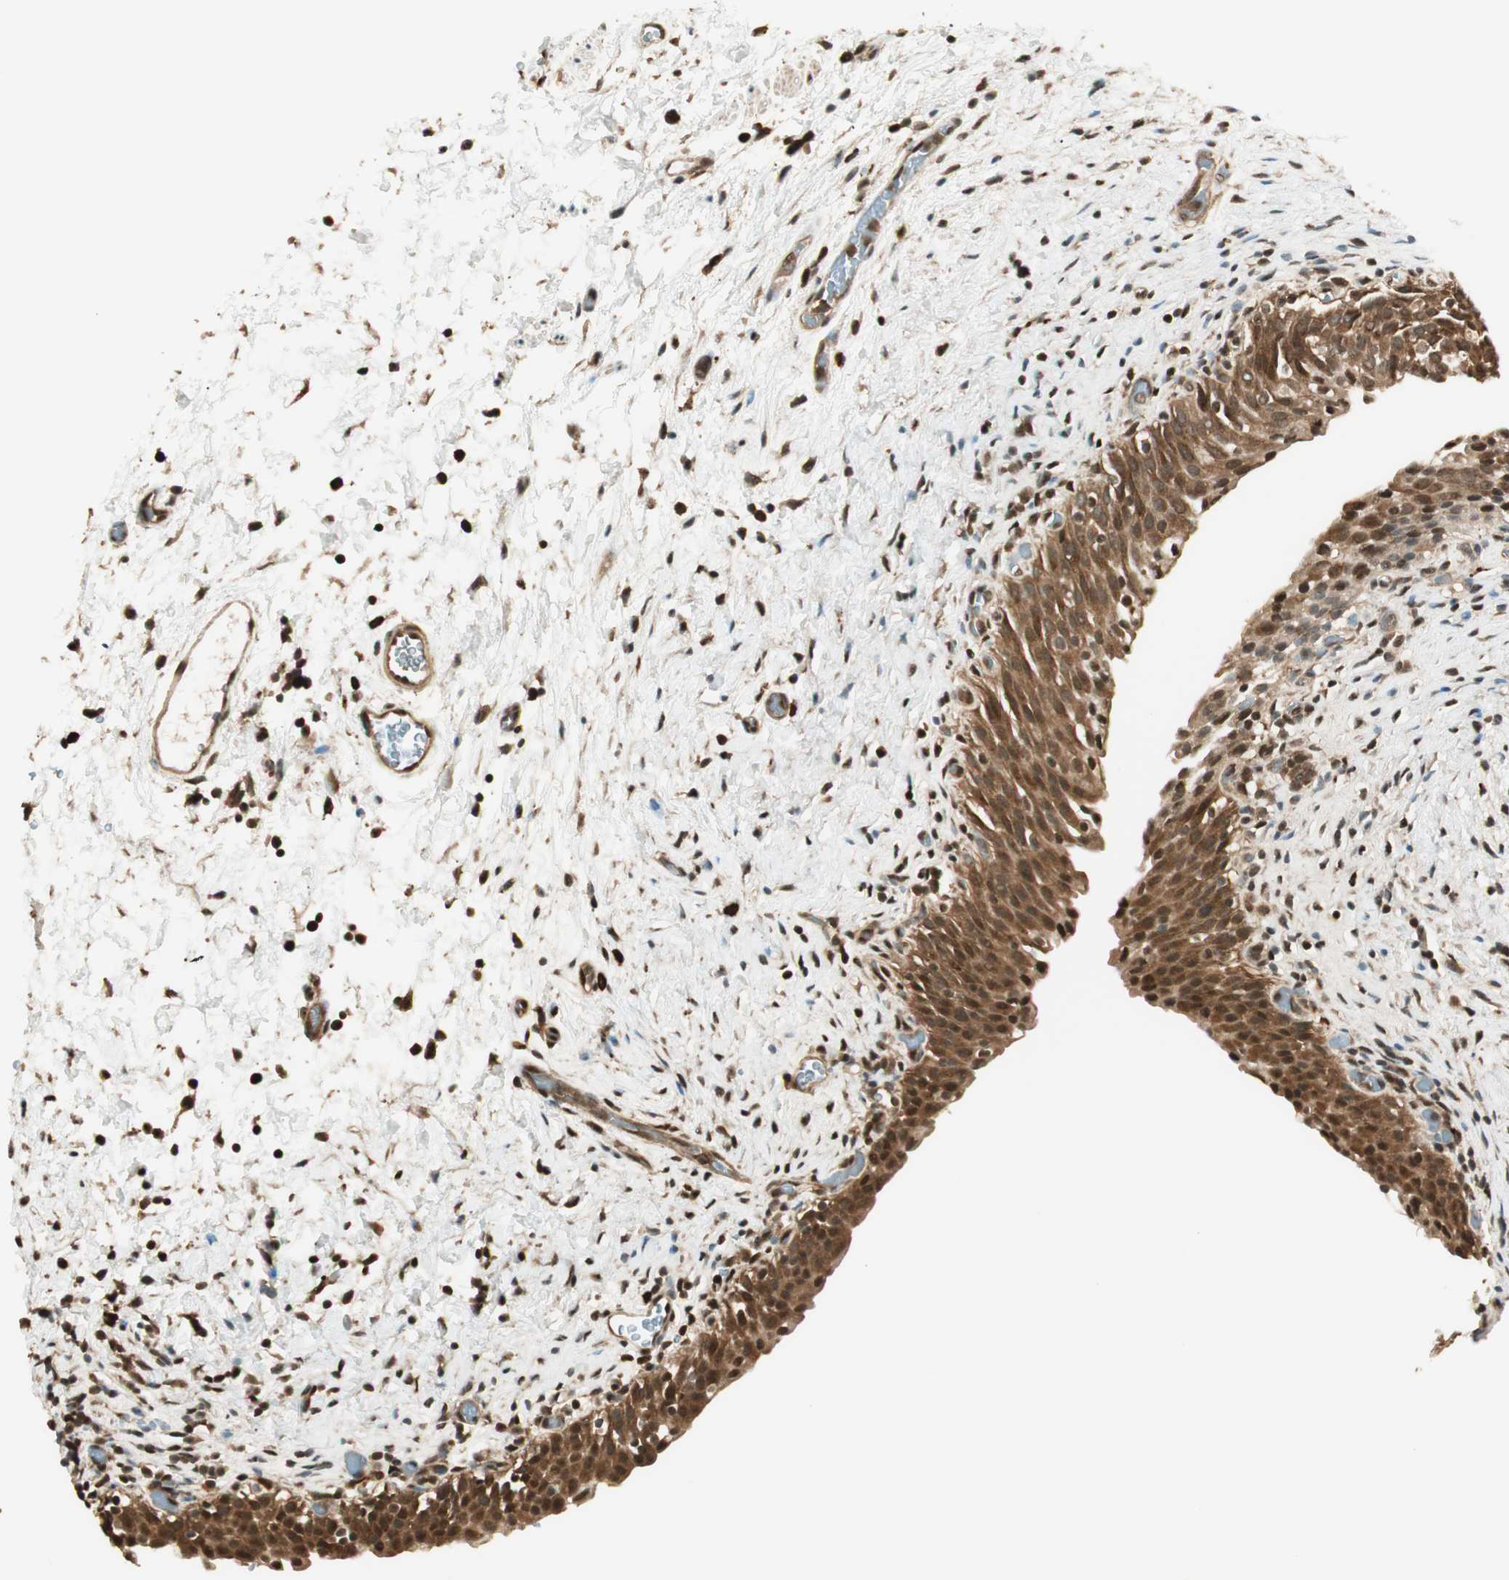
{"staining": {"intensity": "strong", "quantity": ">75%", "location": "cytoplasmic/membranous,nuclear"}, "tissue": "urinary bladder", "cell_type": "Urothelial cells", "image_type": "normal", "snomed": [{"axis": "morphology", "description": "Normal tissue, NOS"}, {"axis": "topography", "description": "Urinary bladder"}], "caption": "Urothelial cells demonstrate strong cytoplasmic/membranous,nuclear positivity in about >75% of cells in unremarkable urinary bladder.", "gene": "ENSG00000268870", "patient": {"sex": "male", "age": 51}}